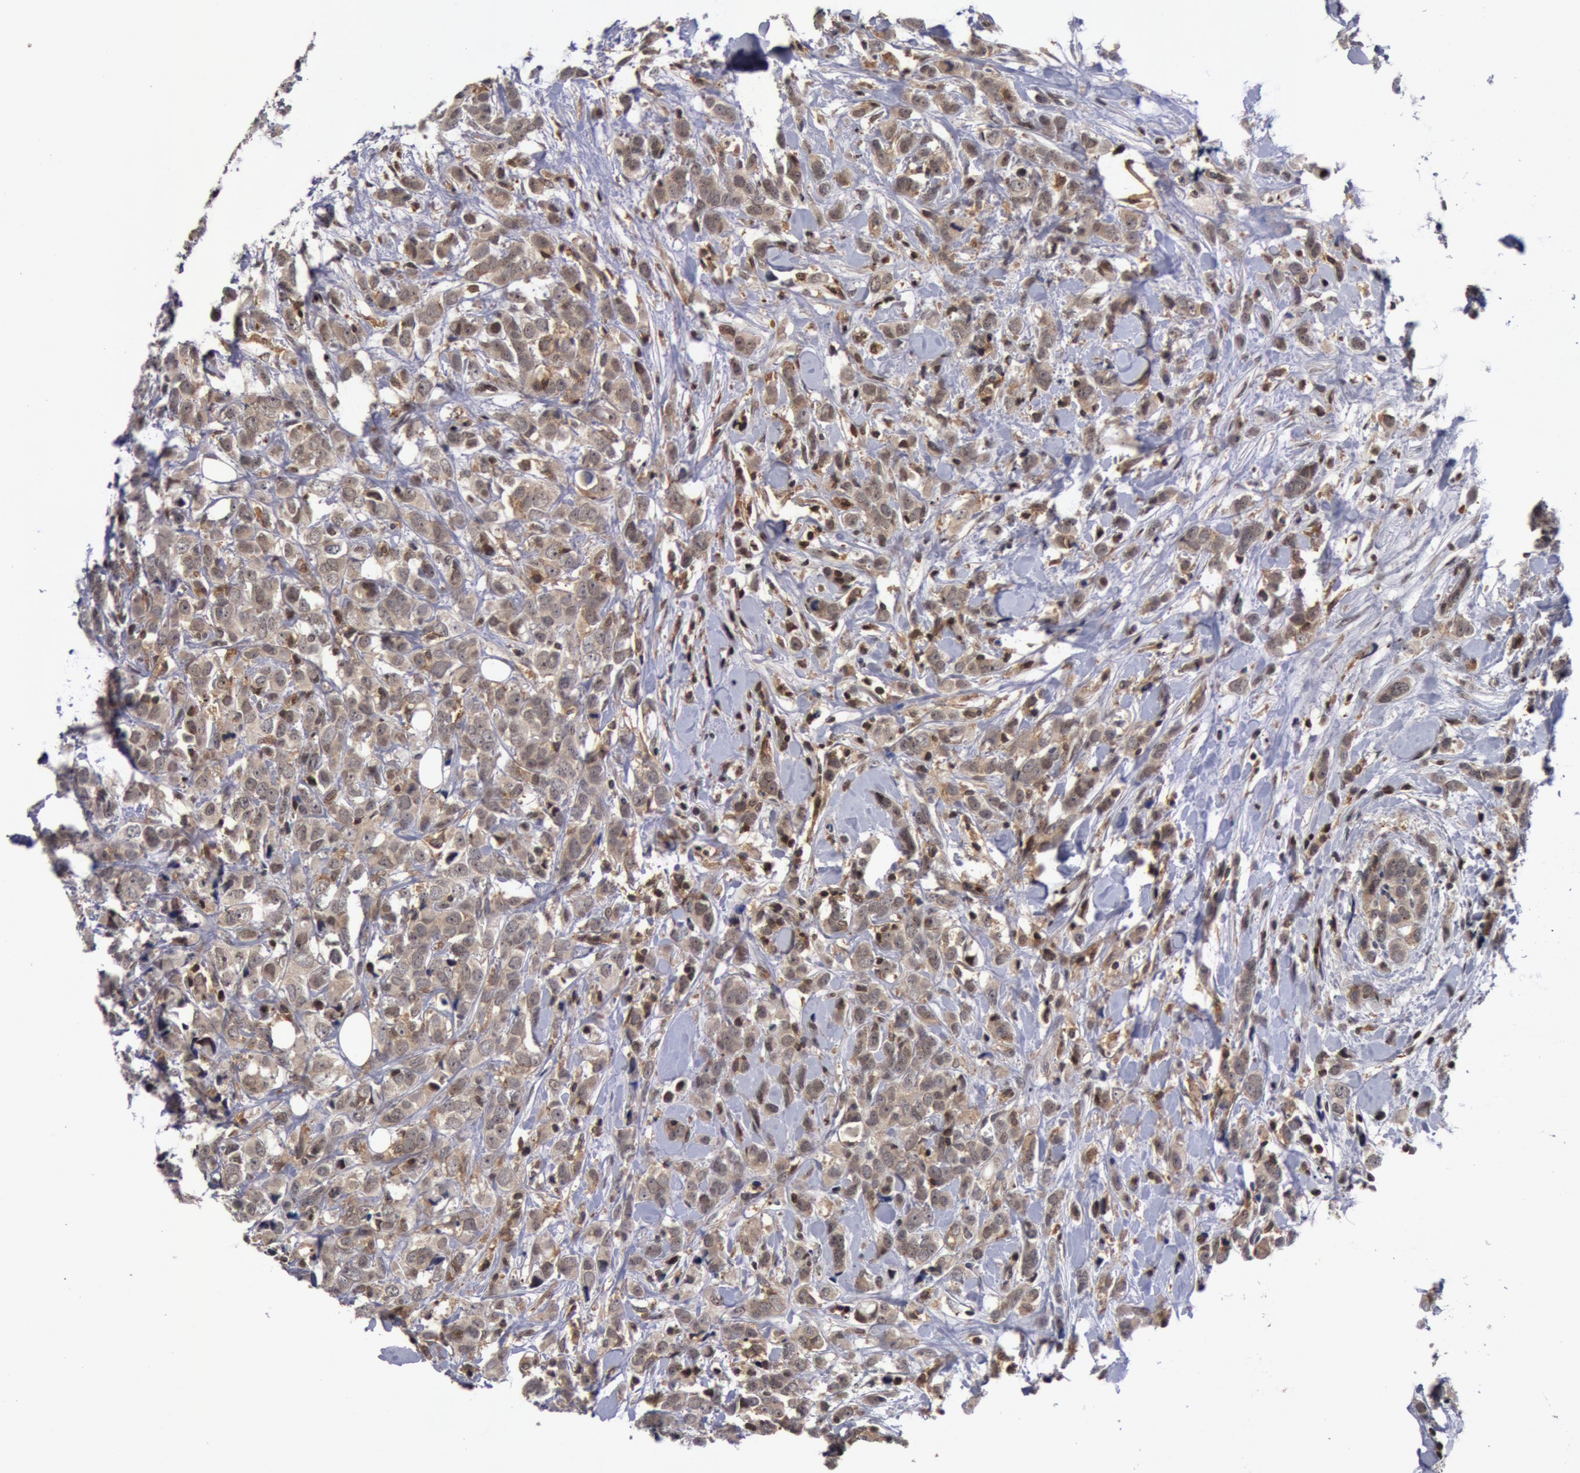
{"staining": {"intensity": "negative", "quantity": "none", "location": "none"}, "tissue": "breast cancer", "cell_type": "Tumor cells", "image_type": "cancer", "snomed": [{"axis": "morphology", "description": "Lobular carcinoma"}, {"axis": "topography", "description": "Breast"}], "caption": "IHC of breast lobular carcinoma exhibits no positivity in tumor cells.", "gene": "ZNF350", "patient": {"sex": "female", "age": 57}}